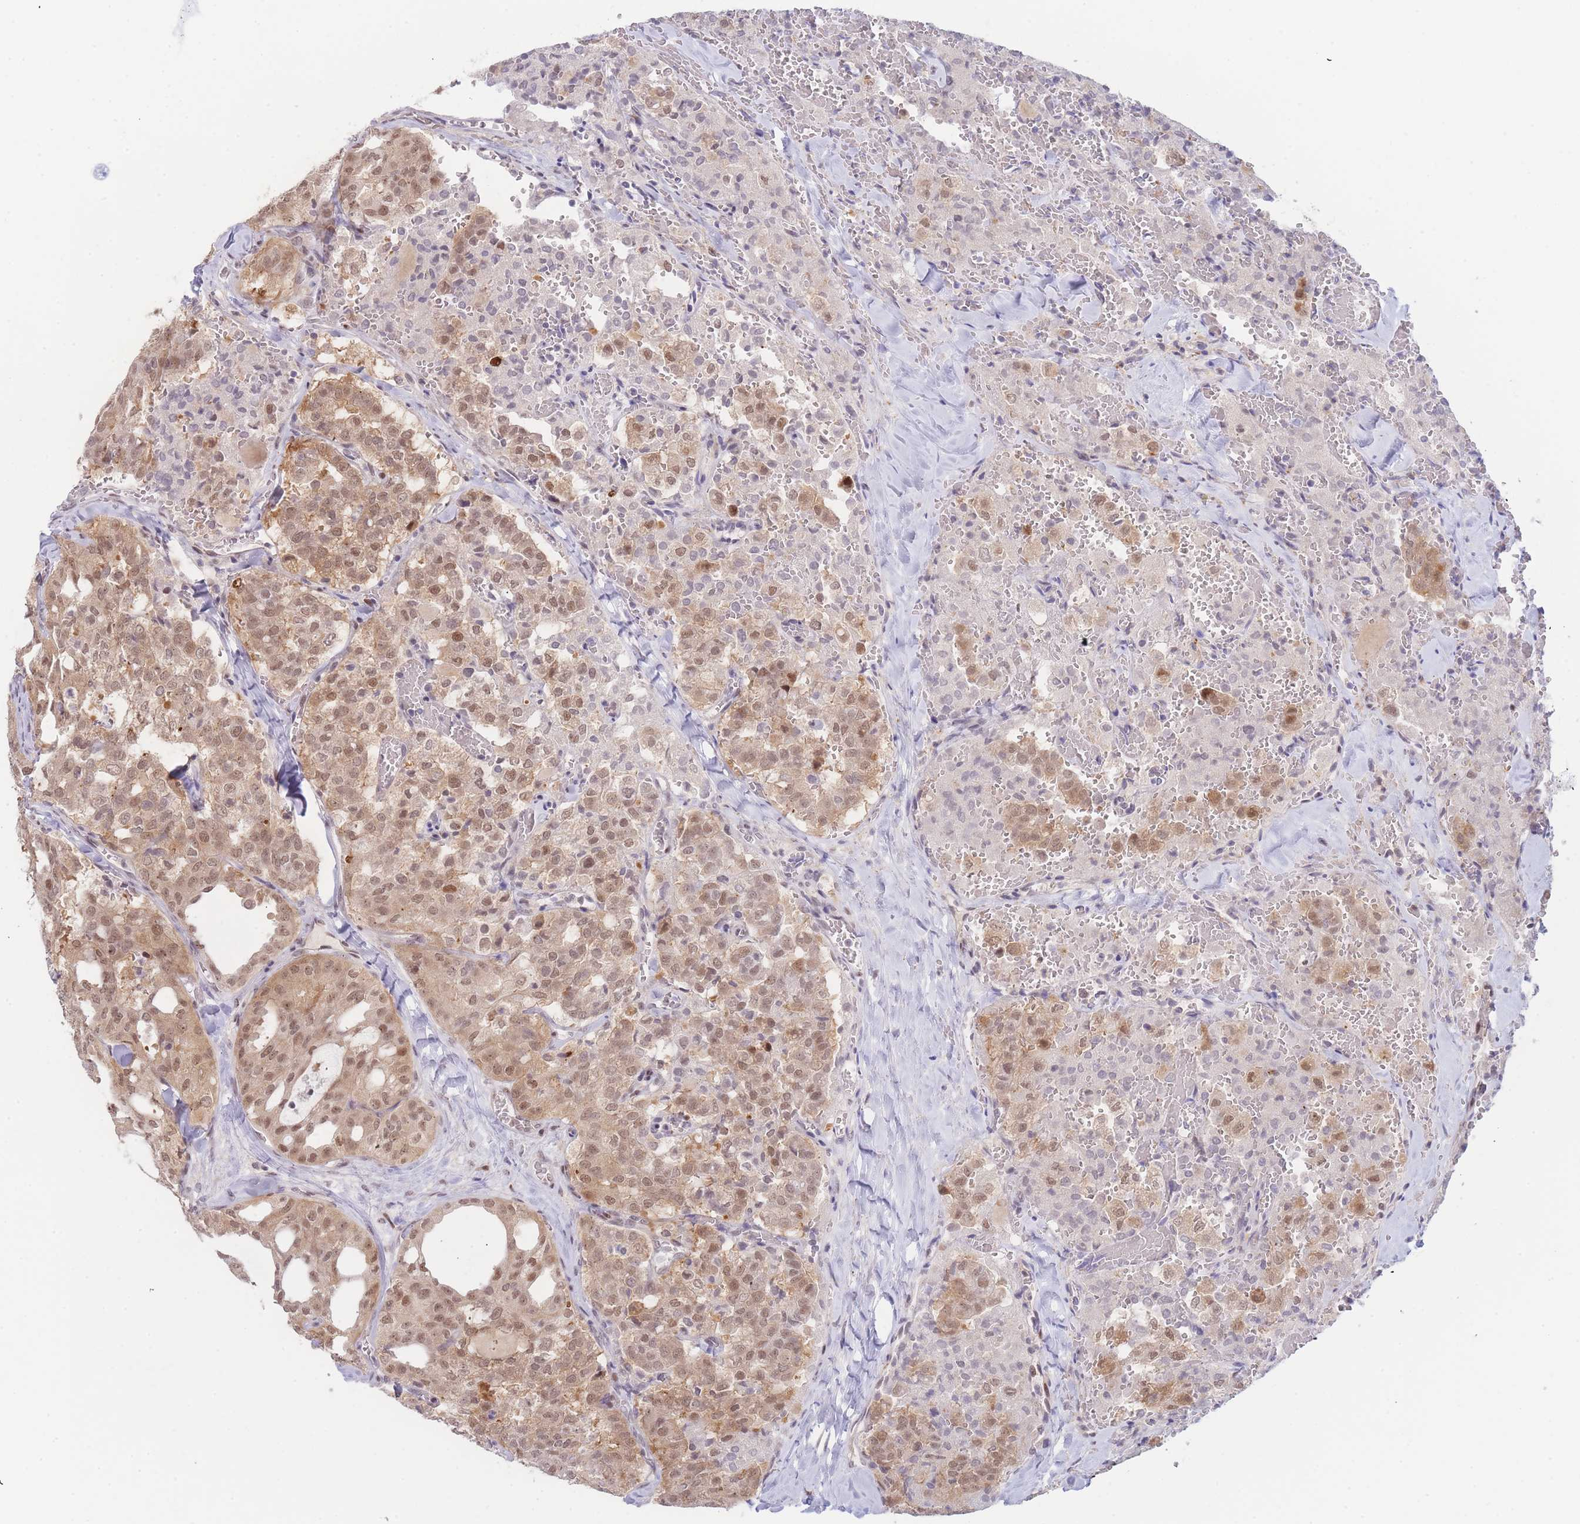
{"staining": {"intensity": "moderate", "quantity": ">75%", "location": "cytoplasmic/membranous,nuclear"}, "tissue": "thyroid cancer", "cell_type": "Tumor cells", "image_type": "cancer", "snomed": [{"axis": "morphology", "description": "Follicular adenoma carcinoma, NOS"}, {"axis": "topography", "description": "Thyroid gland"}], "caption": "A medium amount of moderate cytoplasmic/membranous and nuclear staining is present in about >75% of tumor cells in thyroid cancer (follicular adenoma carcinoma) tissue. Ihc stains the protein of interest in brown and the nuclei are stained blue.", "gene": "DEAF1", "patient": {"sex": "male", "age": 75}}